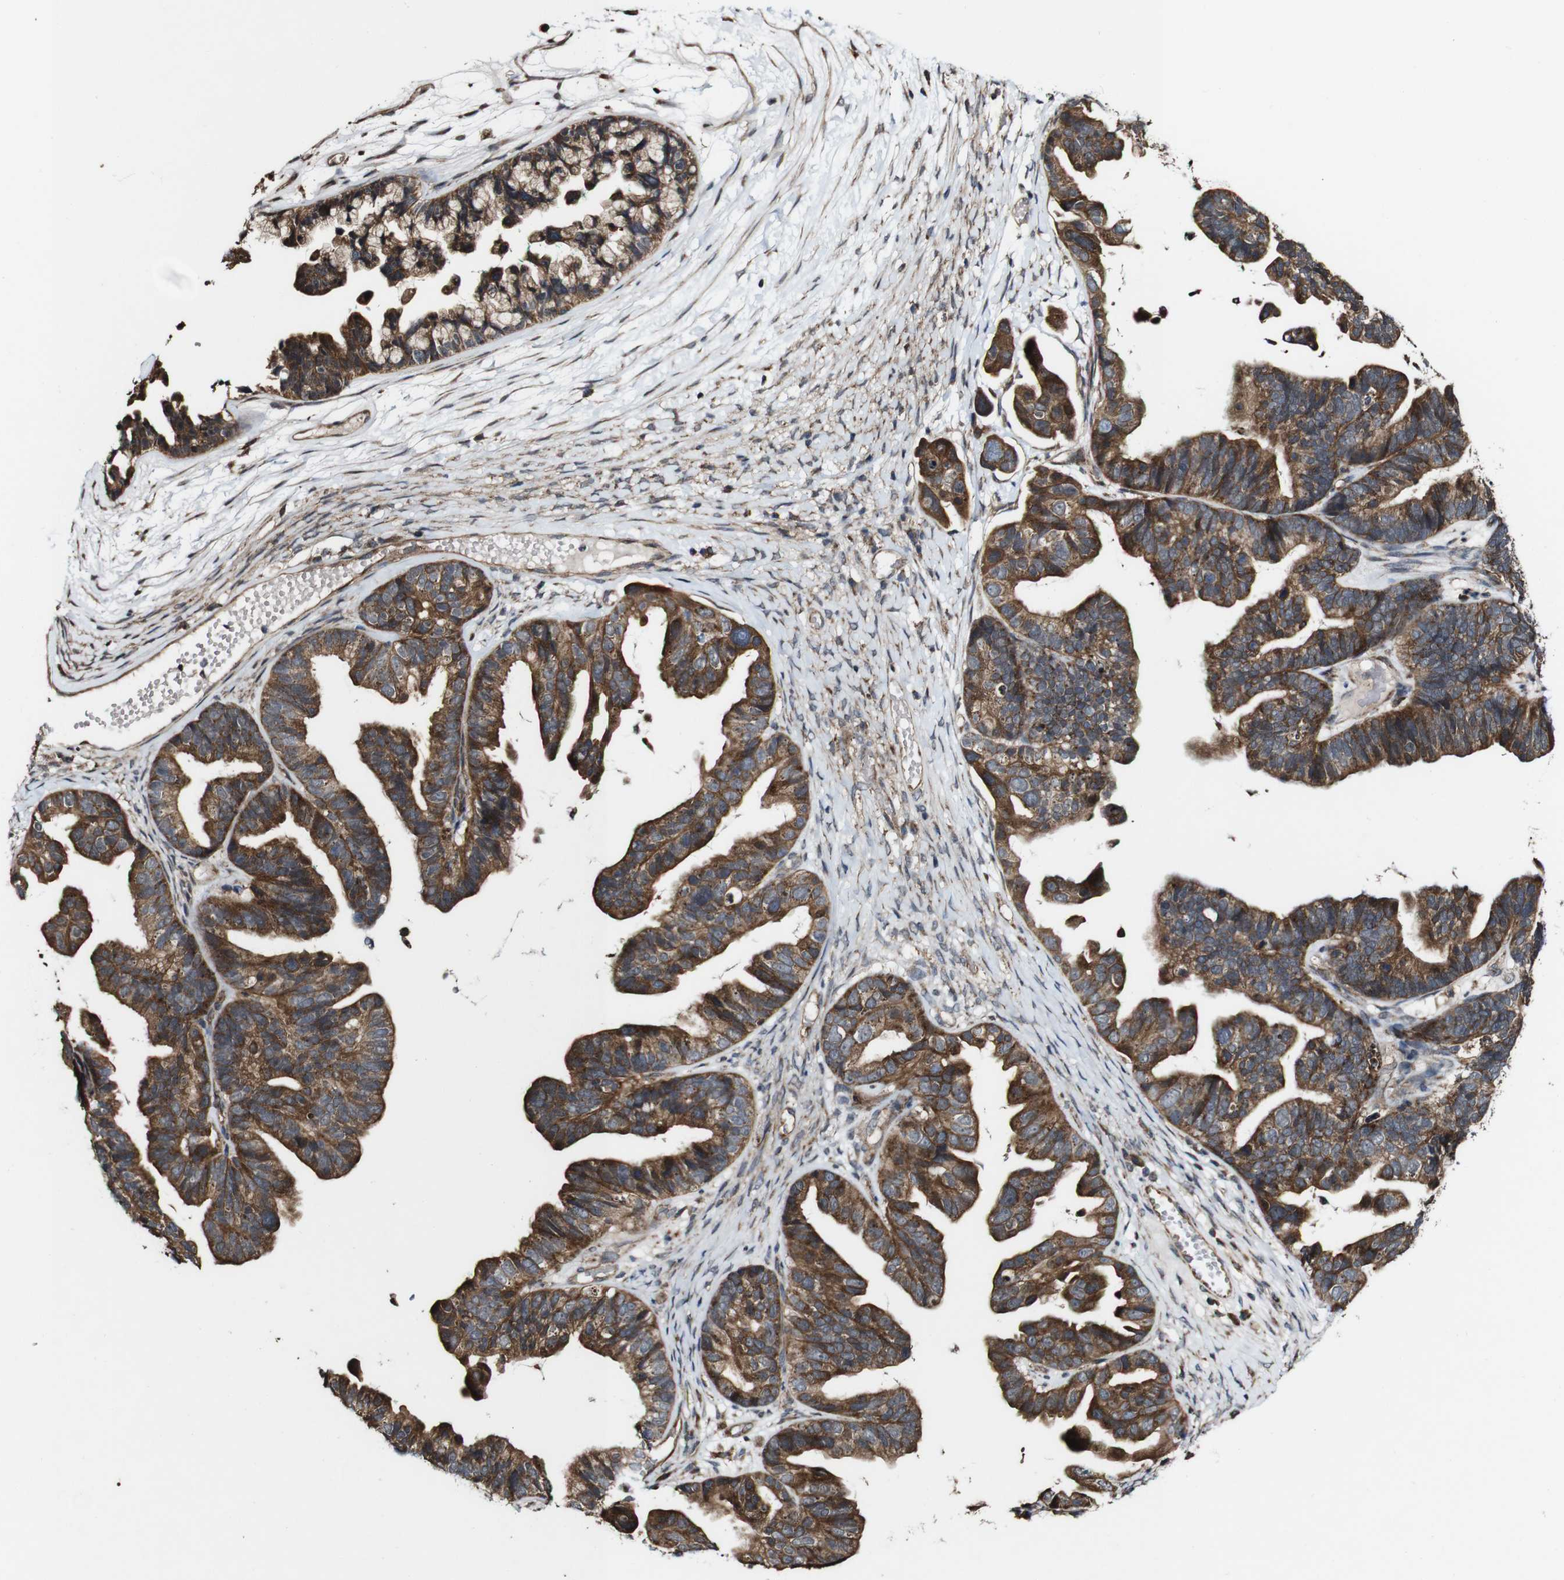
{"staining": {"intensity": "strong", "quantity": ">75%", "location": "cytoplasmic/membranous"}, "tissue": "ovarian cancer", "cell_type": "Tumor cells", "image_type": "cancer", "snomed": [{"axis": "morphology", "description": "Cystadenocarcinoma, serous, NOS"}, {"axis": "topography", "description": "Ovary"}], "caption": "Strong cytoplasmic/membranous positivity for a protein is seen in about >75% of tumor cells of serous cystadenocarcinoma (ovarian) using immunohistochemistry (IHC).", "gene": "BTN3A3", "patient": {"sex": "female", "age": 56}}